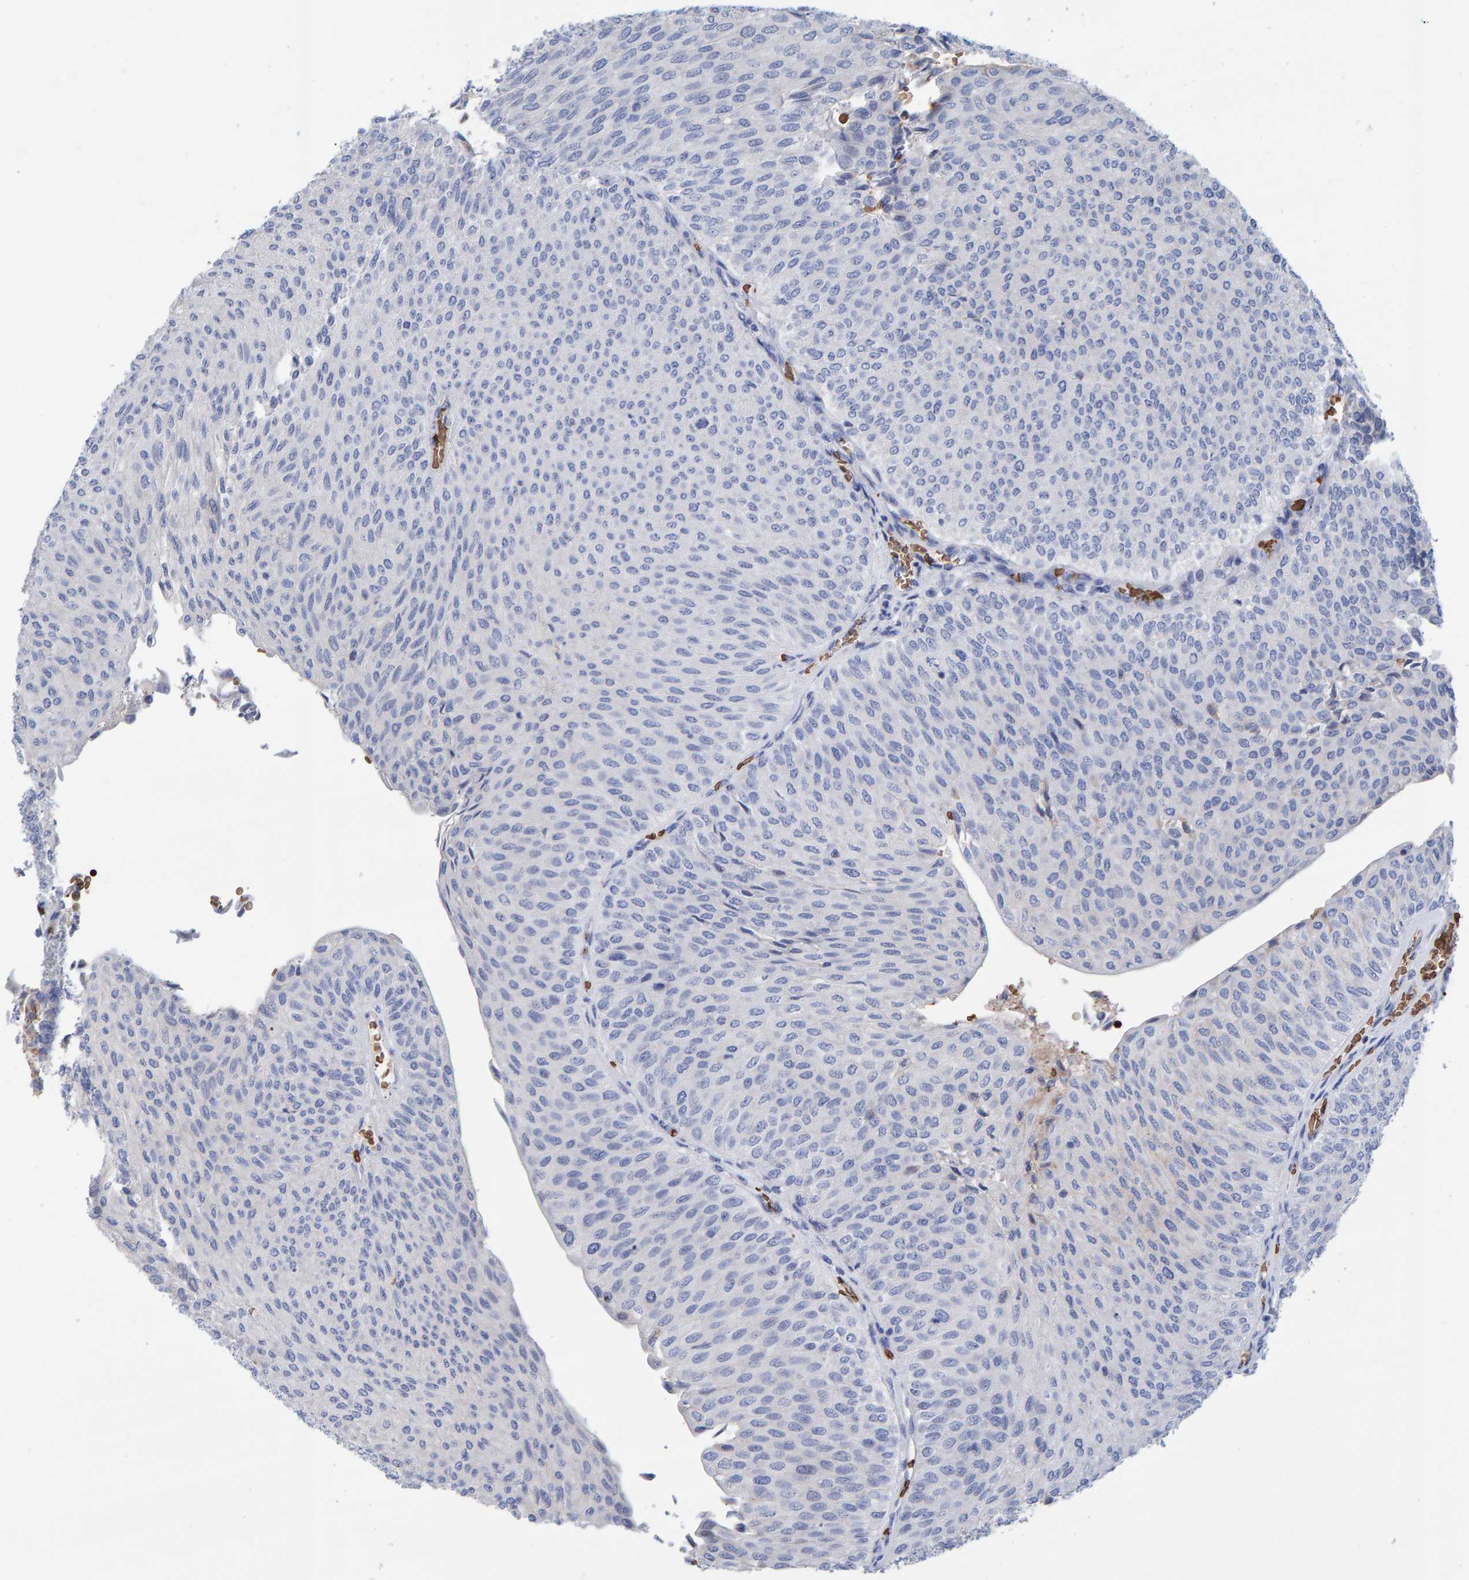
{"staining": {"intensity": "negative", "quantity": "none", "location": "none"}, "tissue": "urothelial cancer", "cell_type": "Tumor cells", "image_type": "cancer", "snomed": [{"axis": "morphology", "description": "Urothelial carcinoma, Low grade"}, {"axis": "topography", "description": "Urinary bladder"}], "caption": "A high-resolution image shows immunohistochemistry (IHC) staining of urothelial carcinoma (low-grade), which reveals no significant expression in tumor cells. (DAB immunohistochemistry (IHC) visualized using brightfield microscopy, high magnification).", "gene": "VPS9D1", "patient": {"sex": "male", "age": 78}}